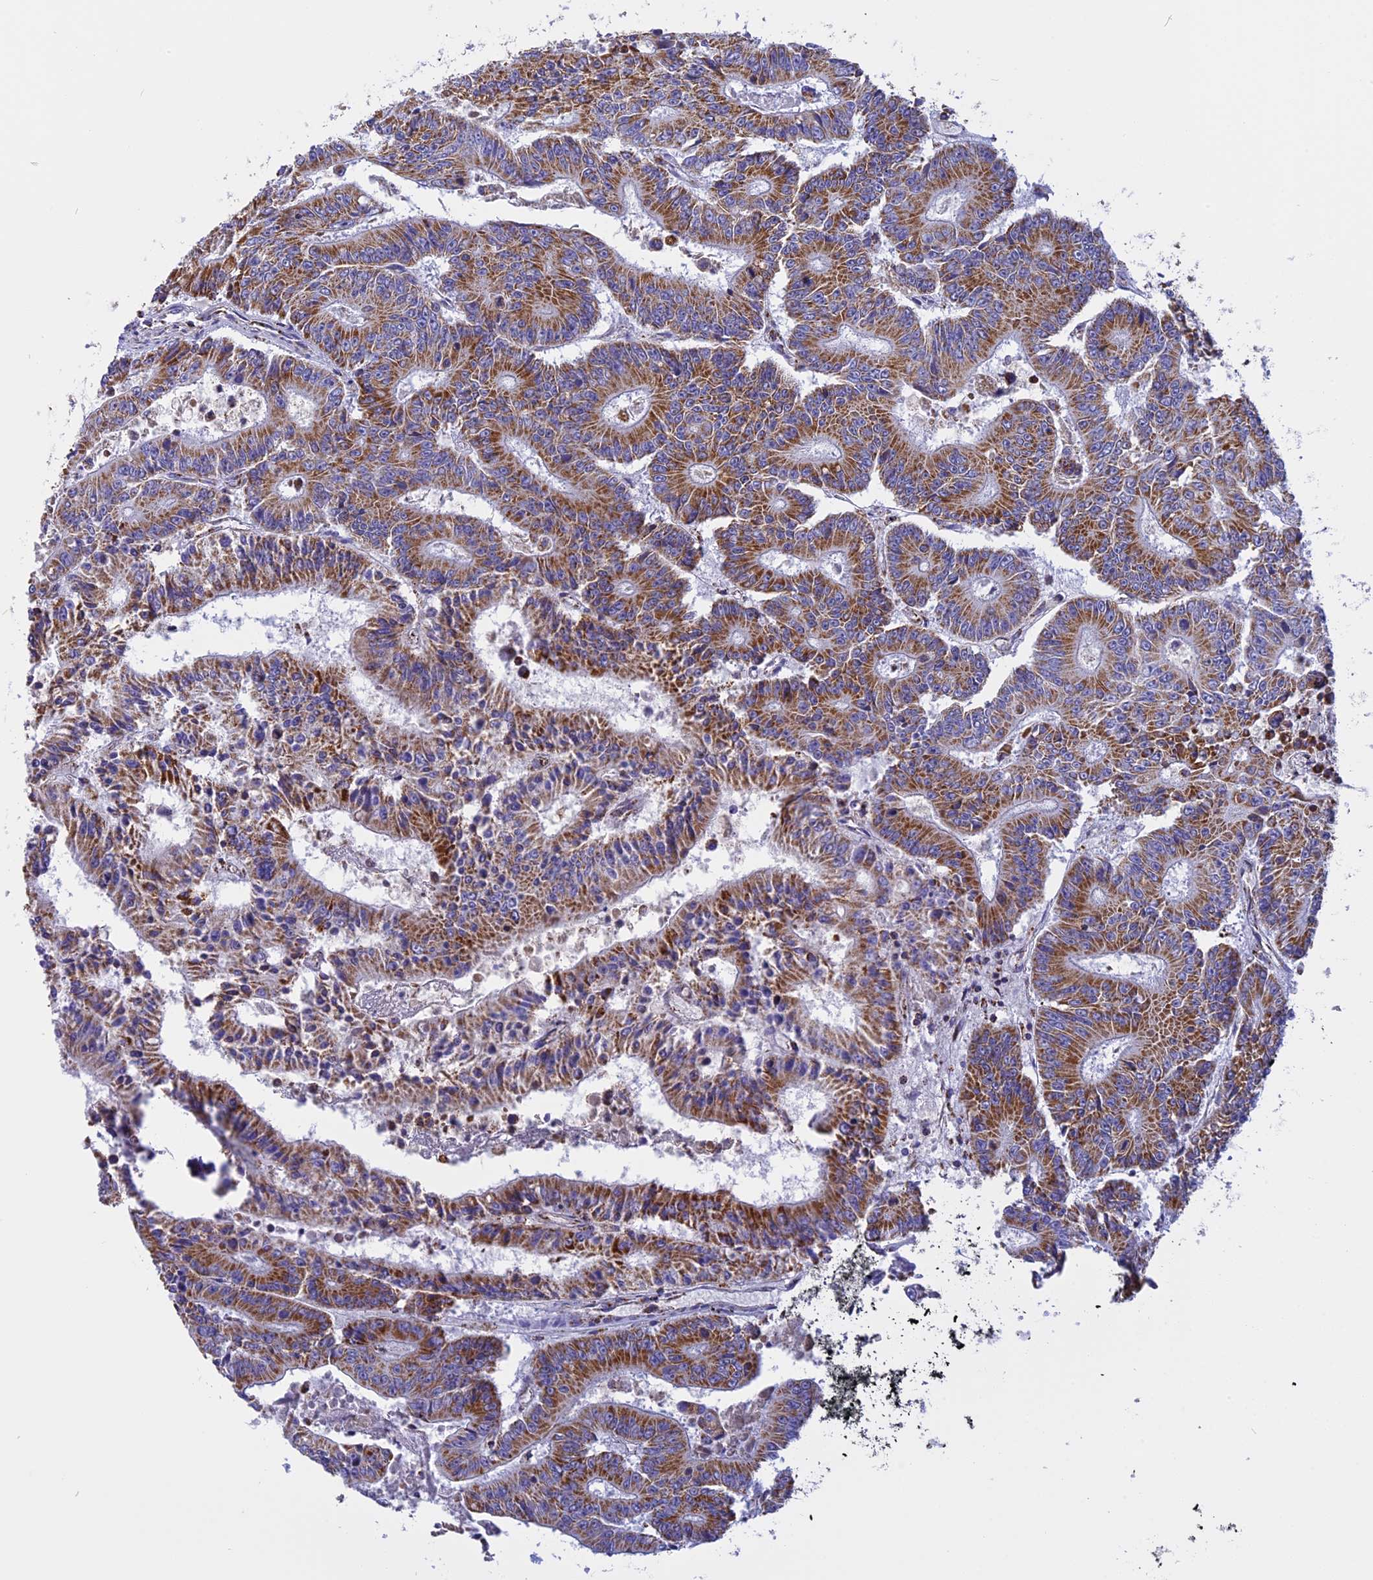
{"staining": {"intensity": "moderate", "quantity": ">75%", "location": "cytoplasmic/membranous"}, "tissue": "colorectal cancer", "cell_type": "Tumor cells", "image_type": "cancer", "snomed": [{"axis": "morphology", "description": "Adenocarcinoma, NOS"}, {"axis": "topography", "description": "Colon"}], "caption": "This image demonstrates IHC staining of human colorectal cancer (adenocarcinoma), with medium moderate cytoplasmic/membranous staining in approximately >75% of tumor cells.", "gene": "KCNG1", "patient": {"sex": "male", "age": 83}}